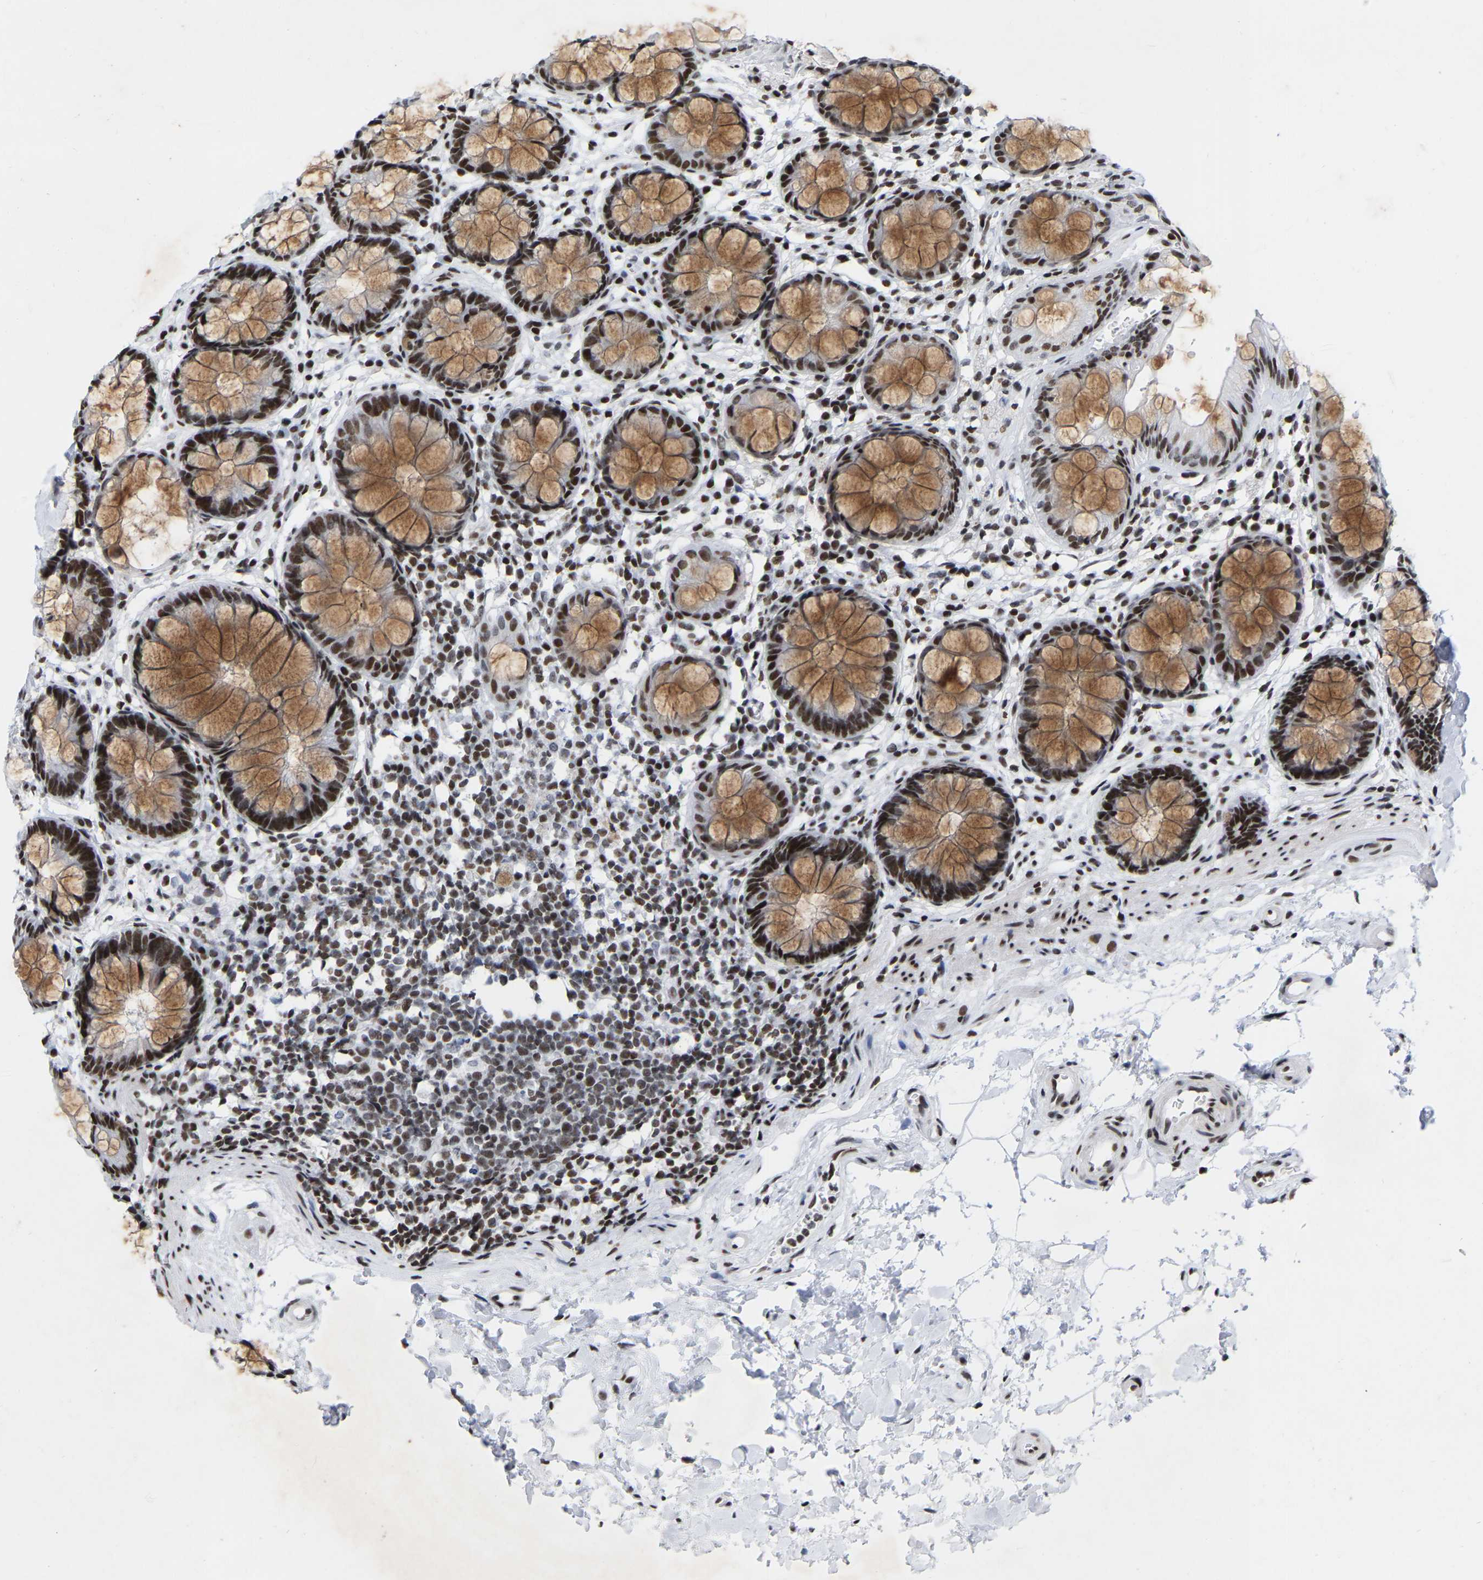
{"staining": {"intensity": "strong", "quantity": ">75%", "location": "cytoplasmic/membranous,nuclear"}, "tissue": "rectum", "cell_type": "Glandular cells", "image_type": "normal", "snomed": [{"axis": "morphology", "description": "Normal tissue, NOS"}, {"axis": "topography", "description": "Rectum"}], "caption": "A high-resolution image shows immunohistochemistry staining of benign rectum, which reveals strong cytoplasmic/membranous,nuclear expression in about >75% of glandular cells.", "gene": "PRCC", "patient": {"sex": "male", "age": 64}}